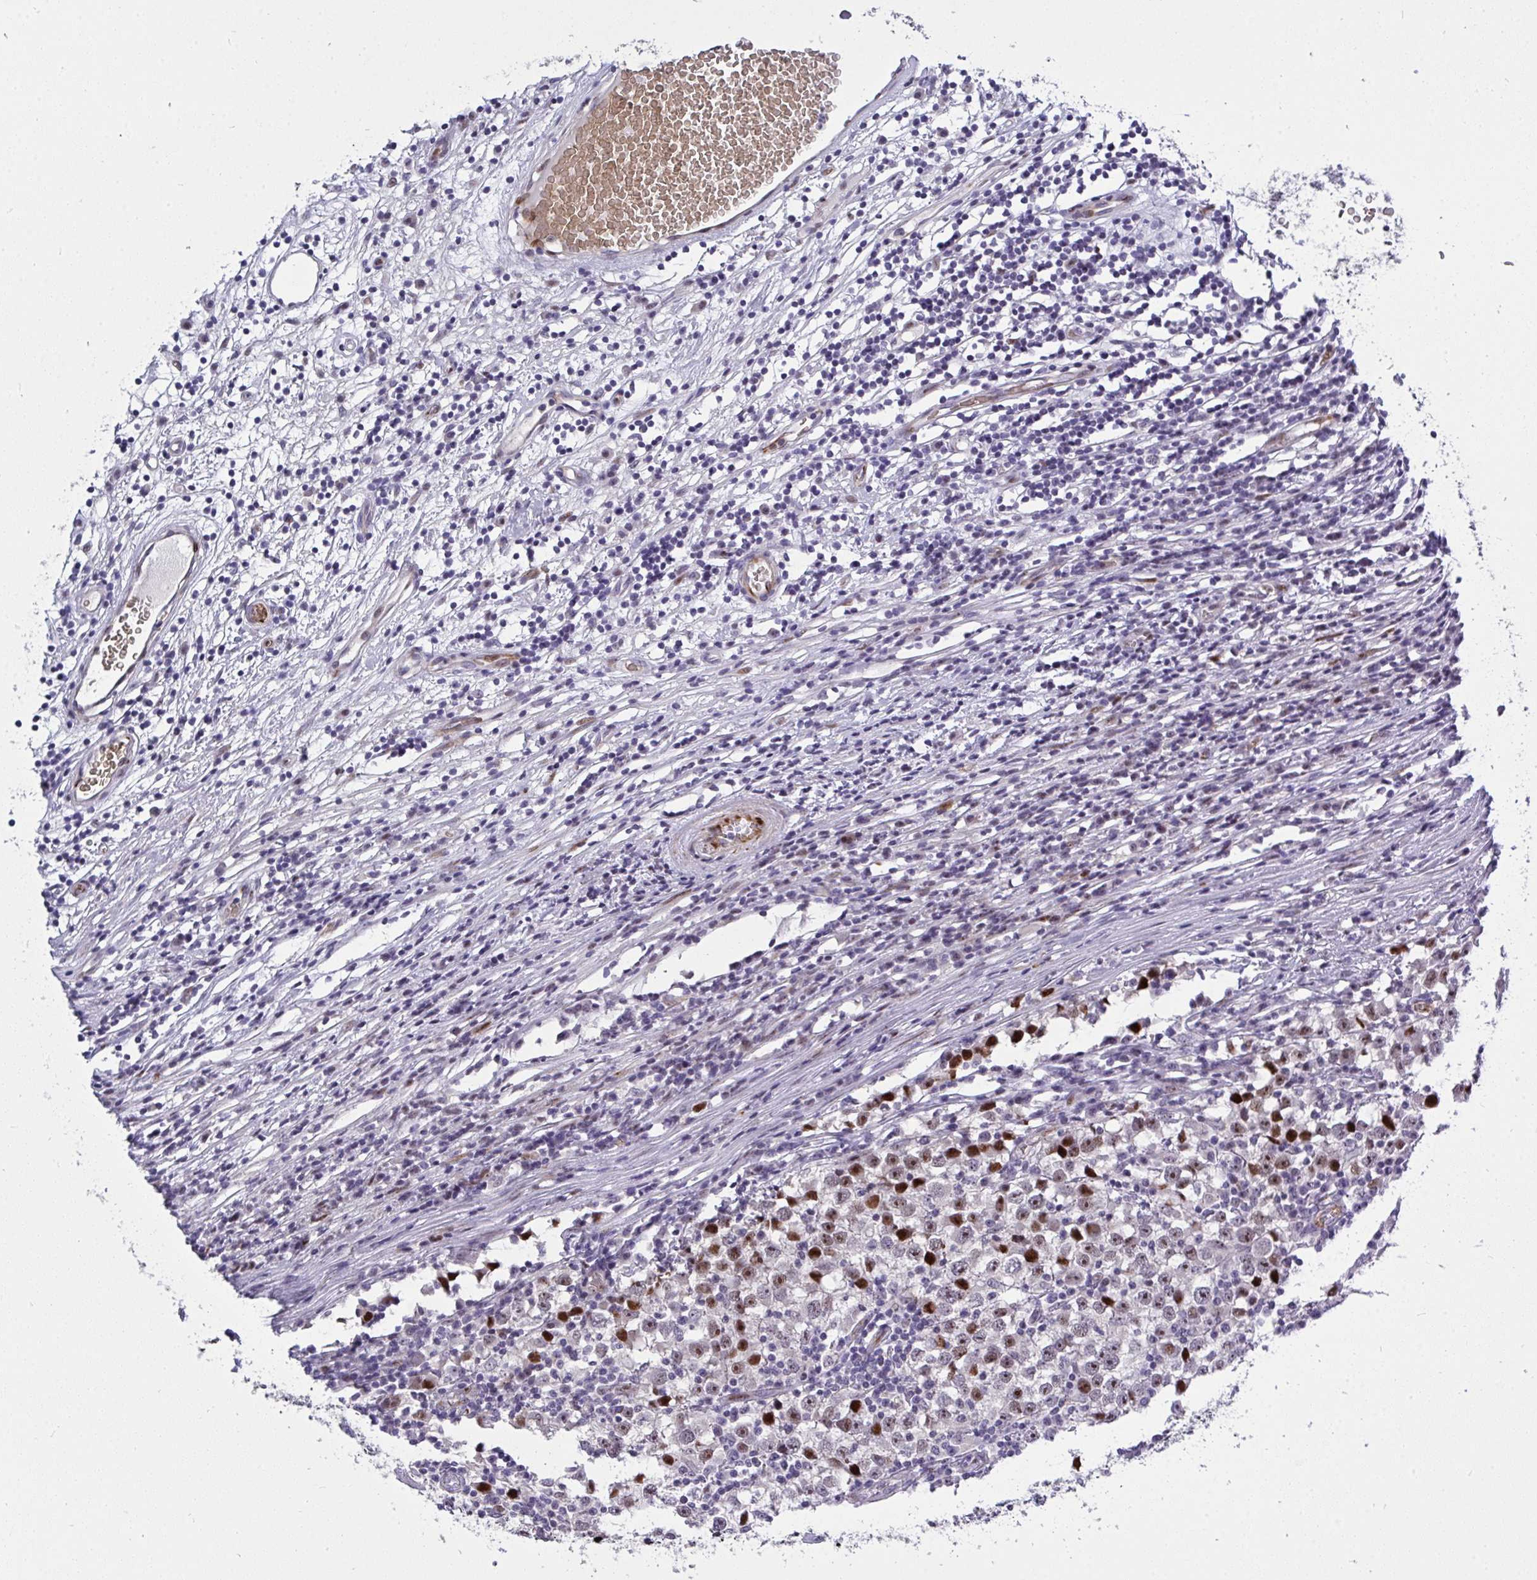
{"staining": {"intensity": "strong", "quantity": "<25%", "location": "nuclear"}, "tissue": "testis cancer", "cell_type": "Tumor cells", "image_type": "cancer", "snomed": [{"axis": "morphology", "description": "Seminoma, NOS"}, {"axis": "topography", "description": "Testis"}], "caption": "High-power microscopy captured an immunohistochemistry (IHC) micrograph of testis cancer, revealing strong nuclear staining in about <25% of tumor cells.", "gene": "PLPPR3", "patient": {"sex": "male", "age": 65}}